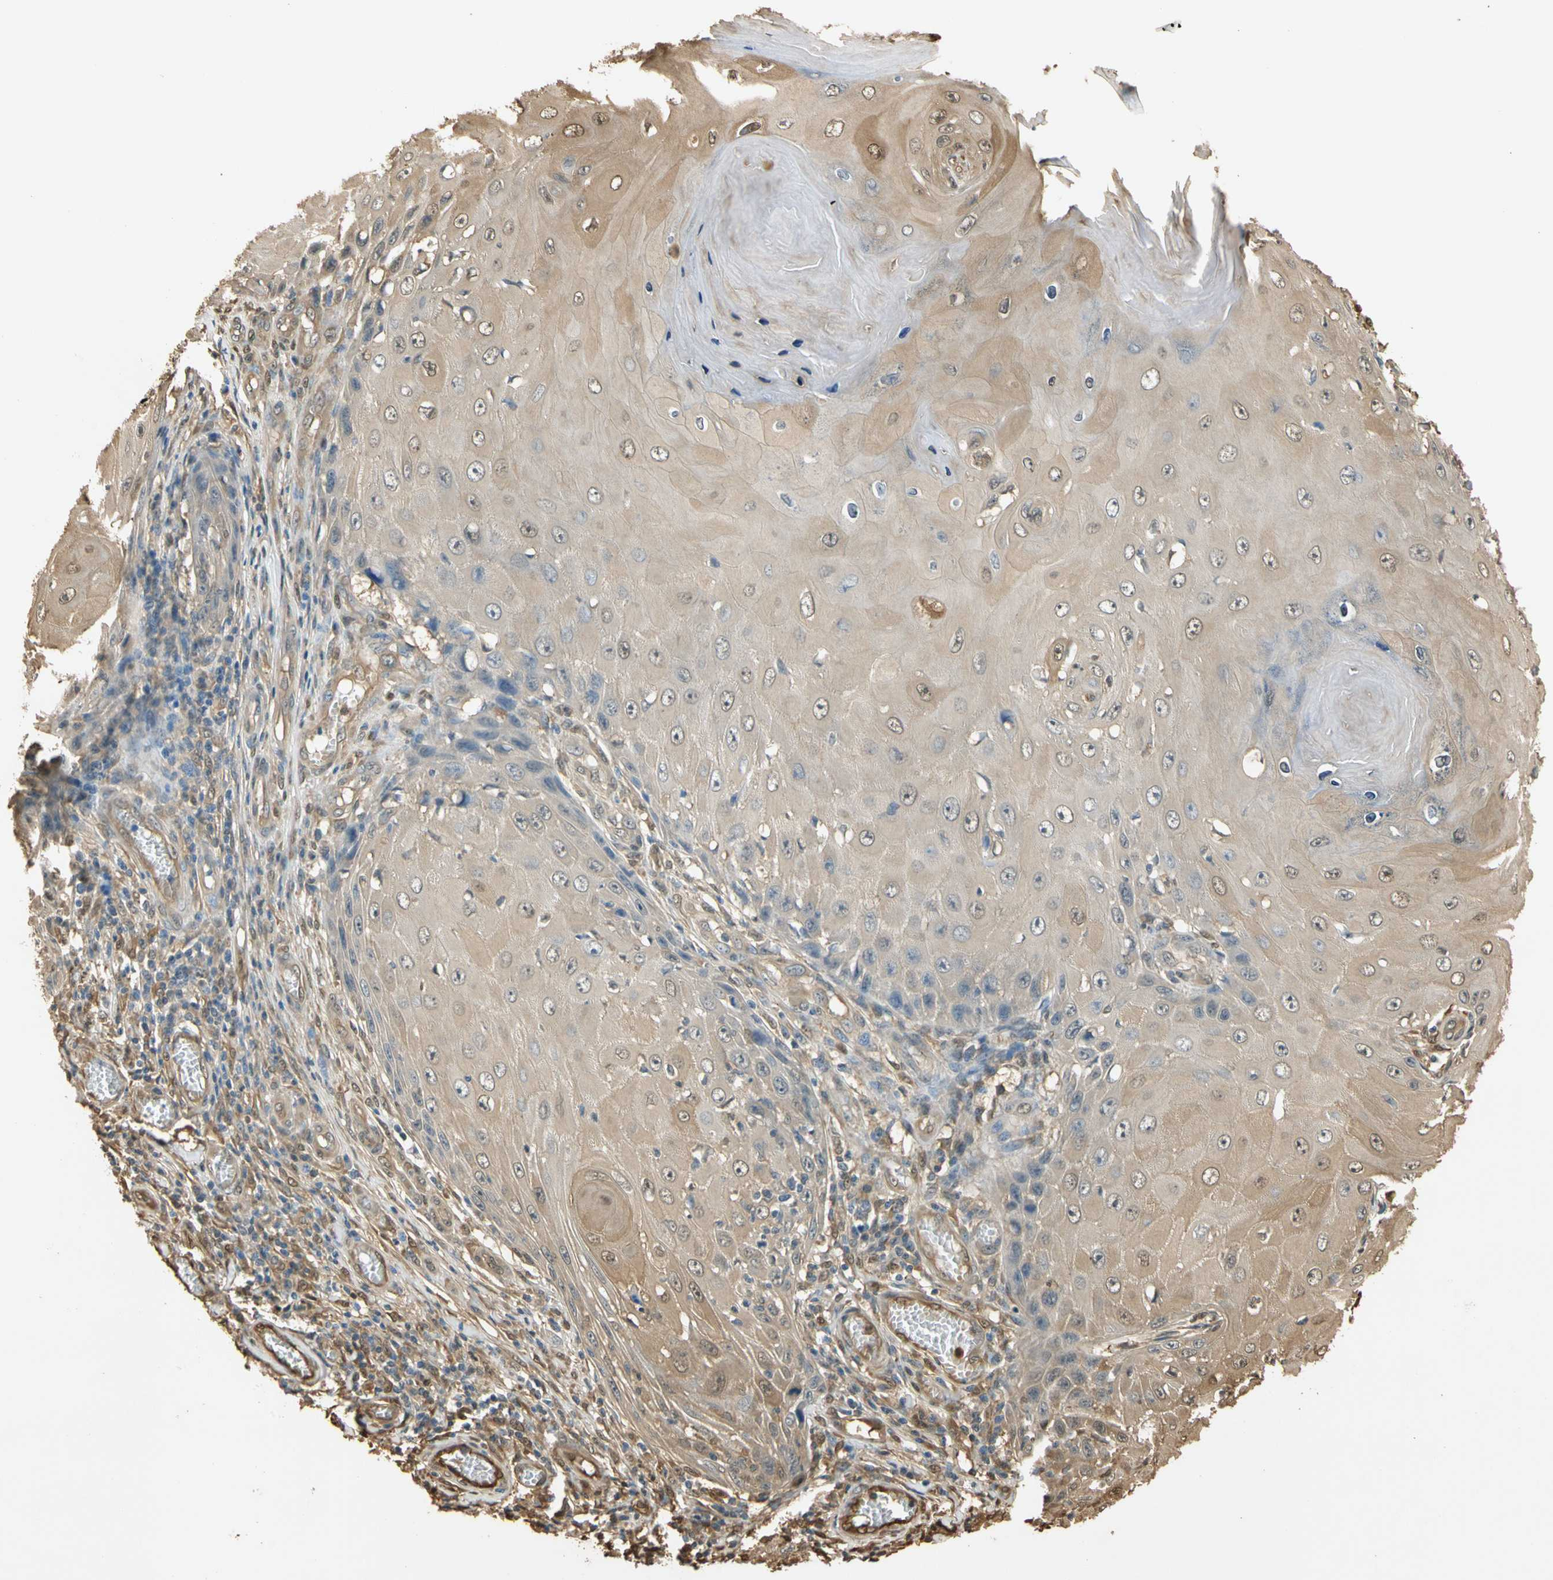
{"staining": {"intensity": "weak", "quantity": ">75%", "location": "cytoplasmic/membranous"}, "tissue": "skin cancer", "cell_type": "Tumor cells", "image_type": "cancer", "snomed": [{"axis": "morphology", "description": "Squamous cell carcinoma, NOS"}, {"axis": "topography", "description": "Skin"}], "caption": "Immunohistochemical staining of squamous cell carcinoma (skin) demonstrates low levels of weak cytoplasmic/membranous positivity in about >75% of tumor cells.", "gene": "S100A6", "patient": {"sex": "female", "age": 73}}